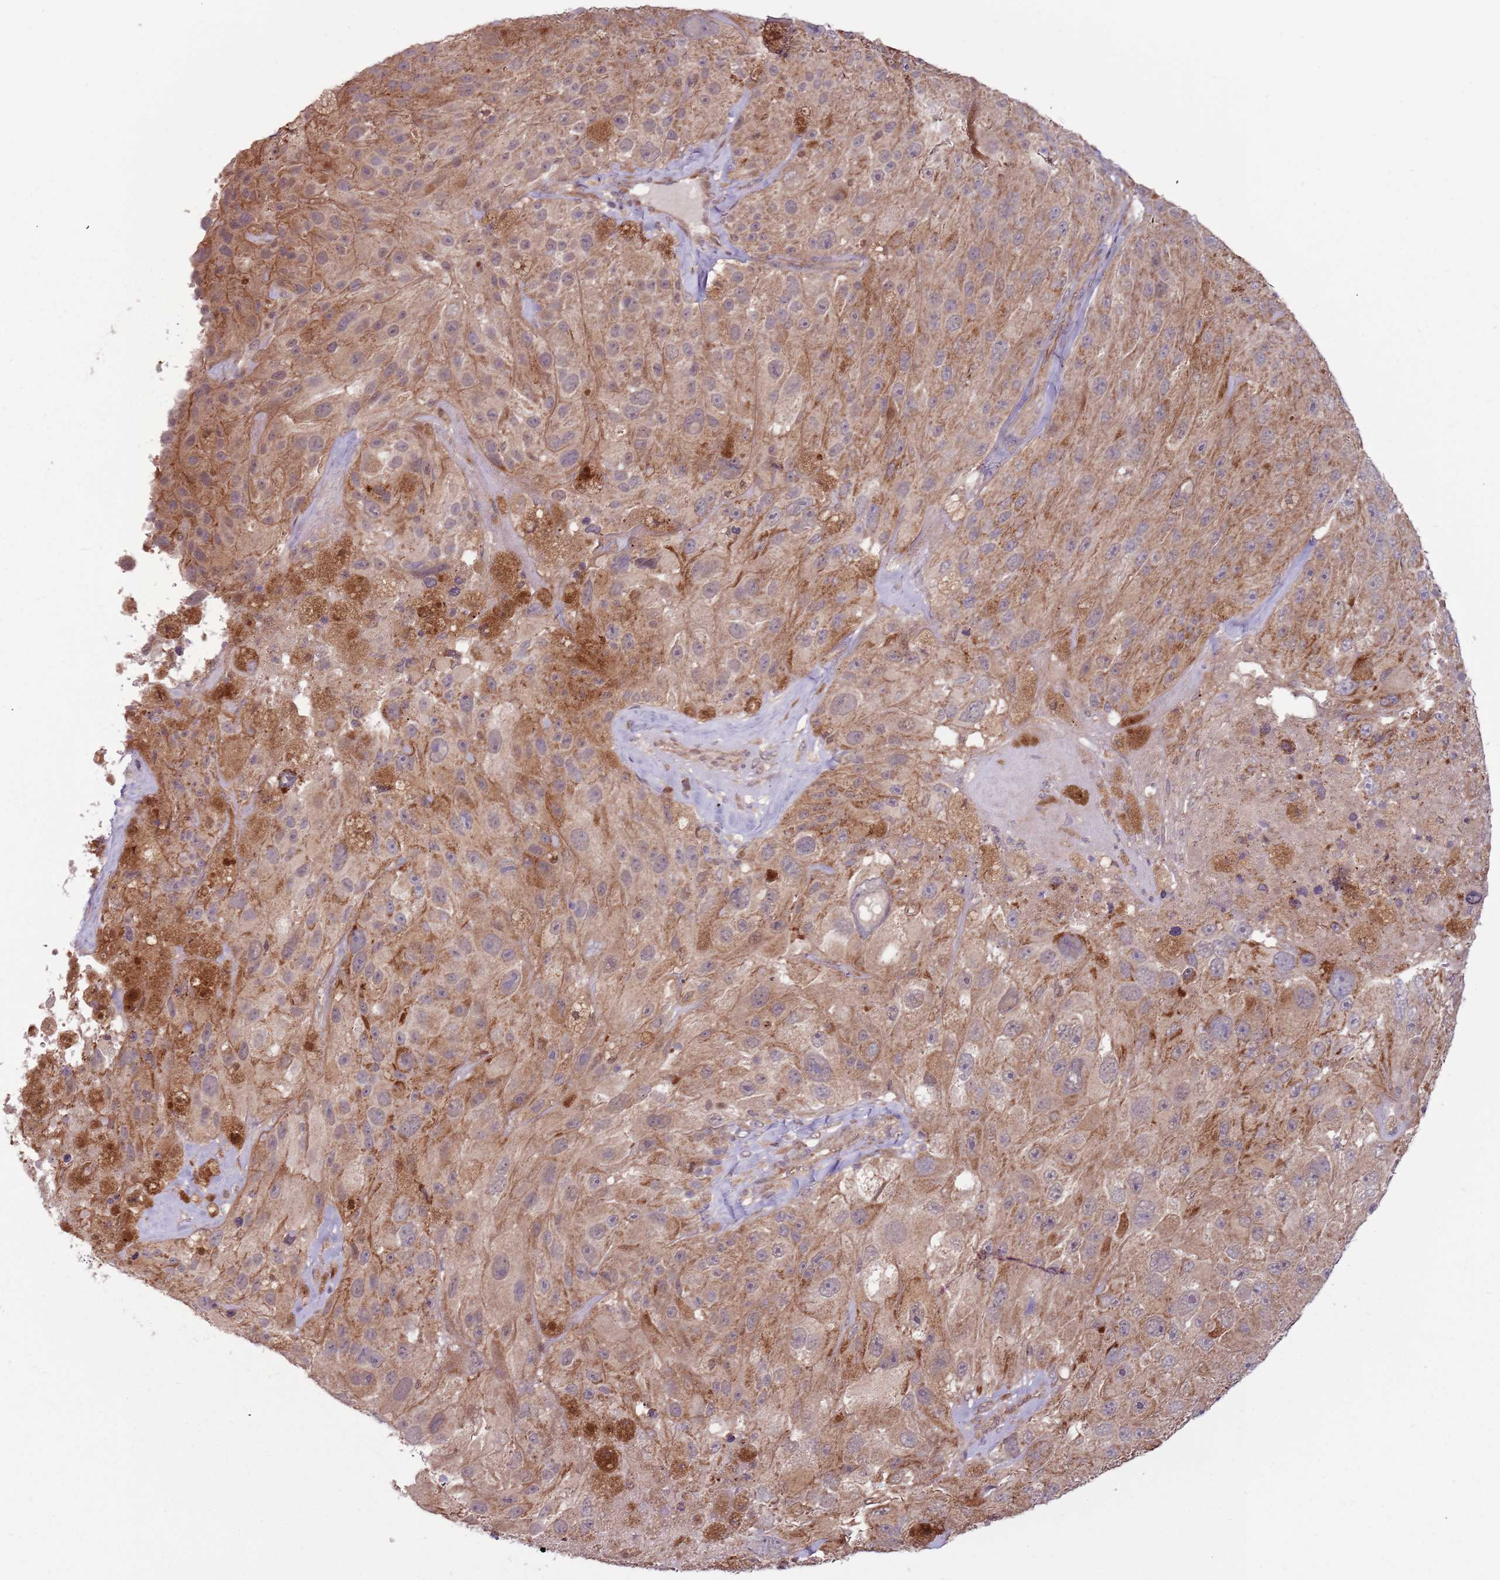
{"staining": {"intensity": "weak", "quantity": ">75%", "location": "cytoplasmic/membranous"}, "tissue": "melanoma", "cell_type": "Tumor cells", "image_type": "cancer", "snomed": [{"axis": "morphology", "description": "Malignant melanoma, Metastatic site"}, {"axis": "topography", "description": "Lymph node"}], "caption": "Immunohistochemical staining of human melanoma demonstrates low levels of weak cytoplasmic/membranous expression in about >75% of tumor cells. The staining is performed using DAB (3,3'-diaminobenzidine) brown chromogen to label protein expression. The nuclei are counter-stained blue using hematoxylin.", "gene": "RNF181", "patient": {"sex": "male", "age": 62}}